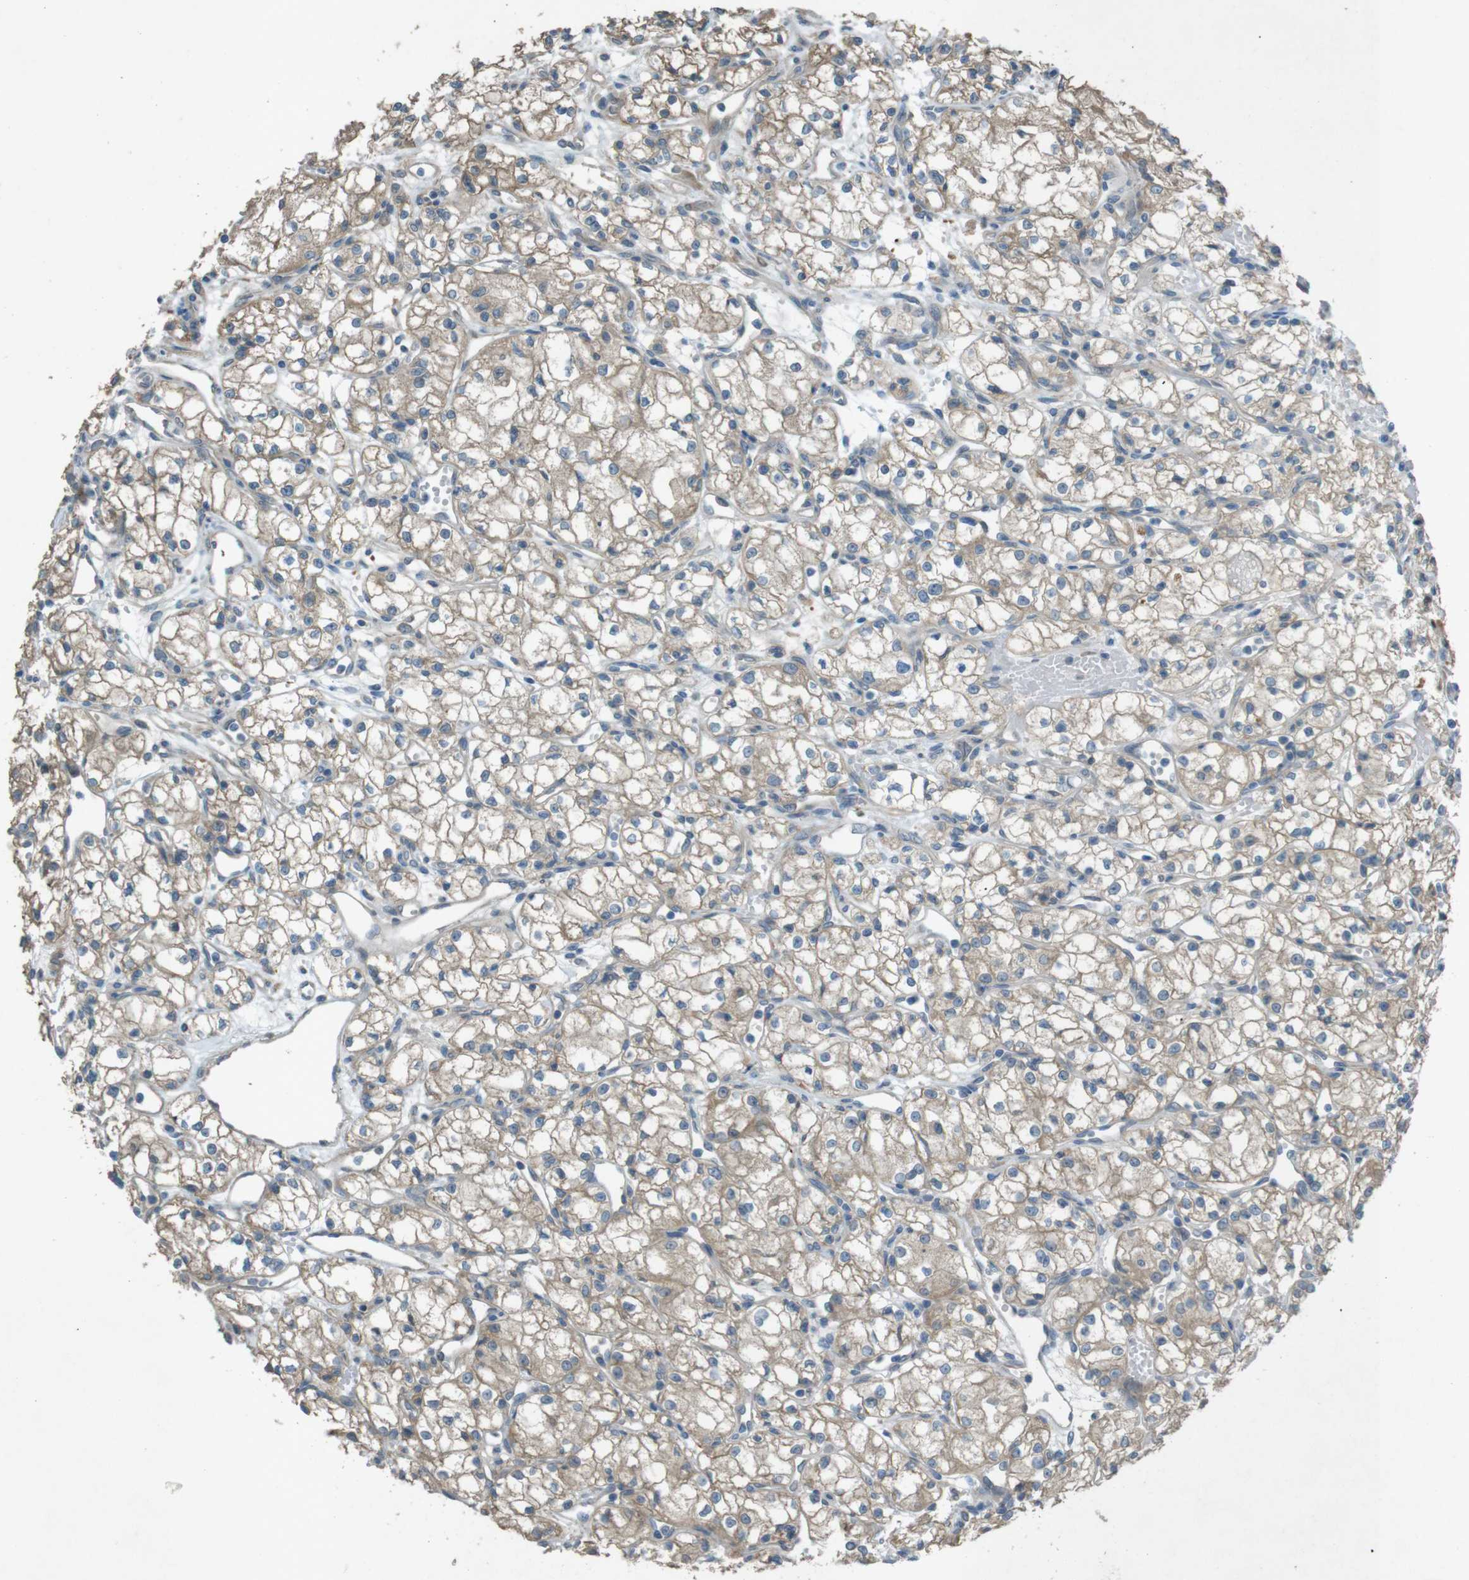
{"staining": {"intensity": "weak", "quantity": ">75%", "location": "cytoplasmic/membranous"}, "tissue": "renal cancer", "cell_type": "Tumor cells", "image_type": "cancer", "snomed": [{"axis": "morphology", "description": "Normal tissue, NOS"}, {"axis": "morphology", "description": "Adenocarcinoma, NOS"}, {"axis": "topography", "description": "Kidney"}], "caption": "IHC staining of adenocarcinoma (renal), which reveals low levels of weak cytoplasmic/membranous staining in approximately >75% of tumor cells indicating weak cytoplasmic/membranous protein positivity. The staining was performed using DAB (3,3'-diaminobenzidine) (brown) for protein detection and nuclei were counterstained in hematoxylin (blue).", "gene": "TMEM41B", "patient": {"sex": "male", "age": 59}}